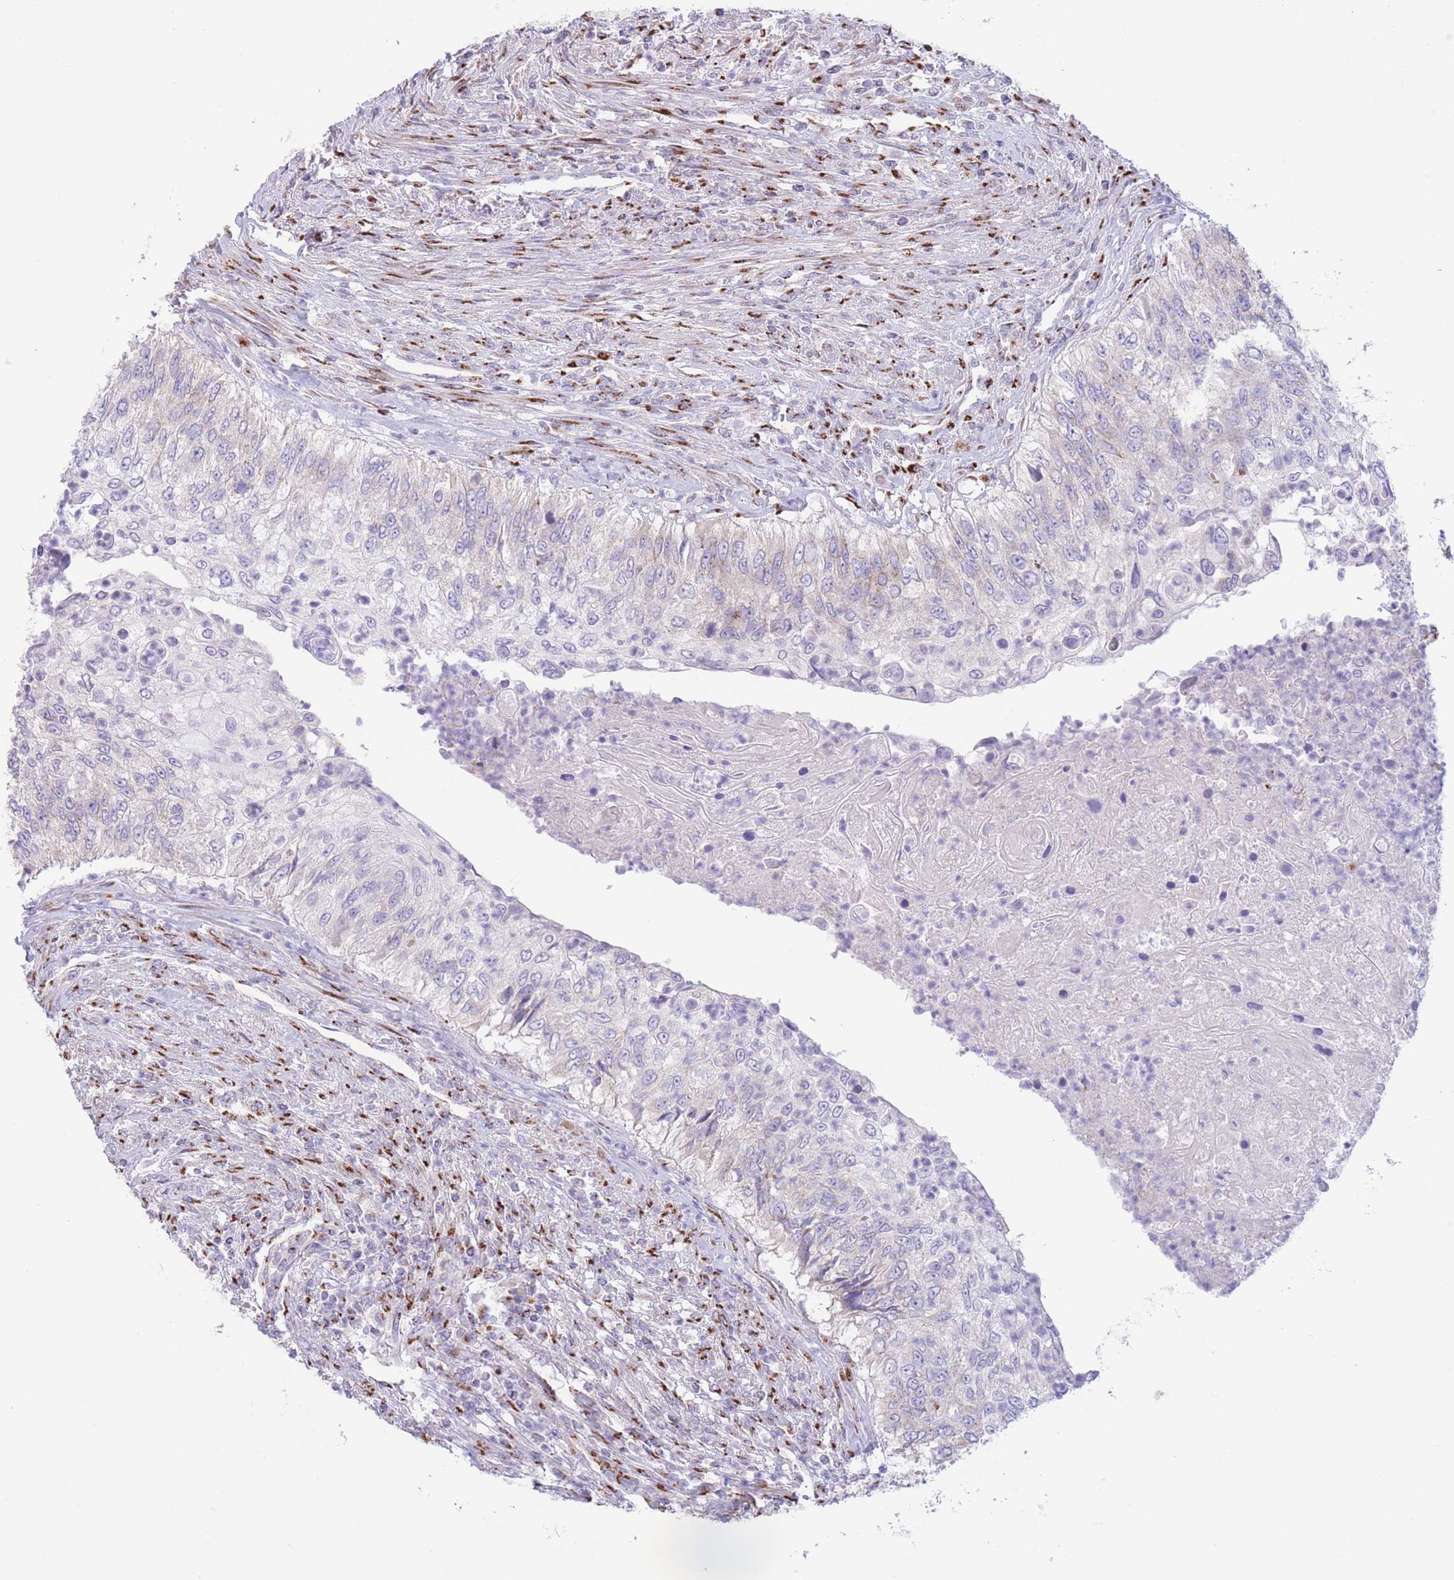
{"staining": {"intensity": "negative", "quantity": "none", "location": "none"}, "tissue": "urothelial cancer", "cell_type": "Tumor cells", "image_type": "cancer", "snomed": [{"axis": "morphology", "description": "Urothelial carcinoma, High grade"}, {"axis": "topography", "description": "Urinary bladder"}], "caption": "This is an immunohistochemistry (IHC) histopathology image of human high-grade urothelial carcinoma. There is no positivity in tumor cells.", "gene": "MPND", "patient": {"sex": "female", "age": 60}}